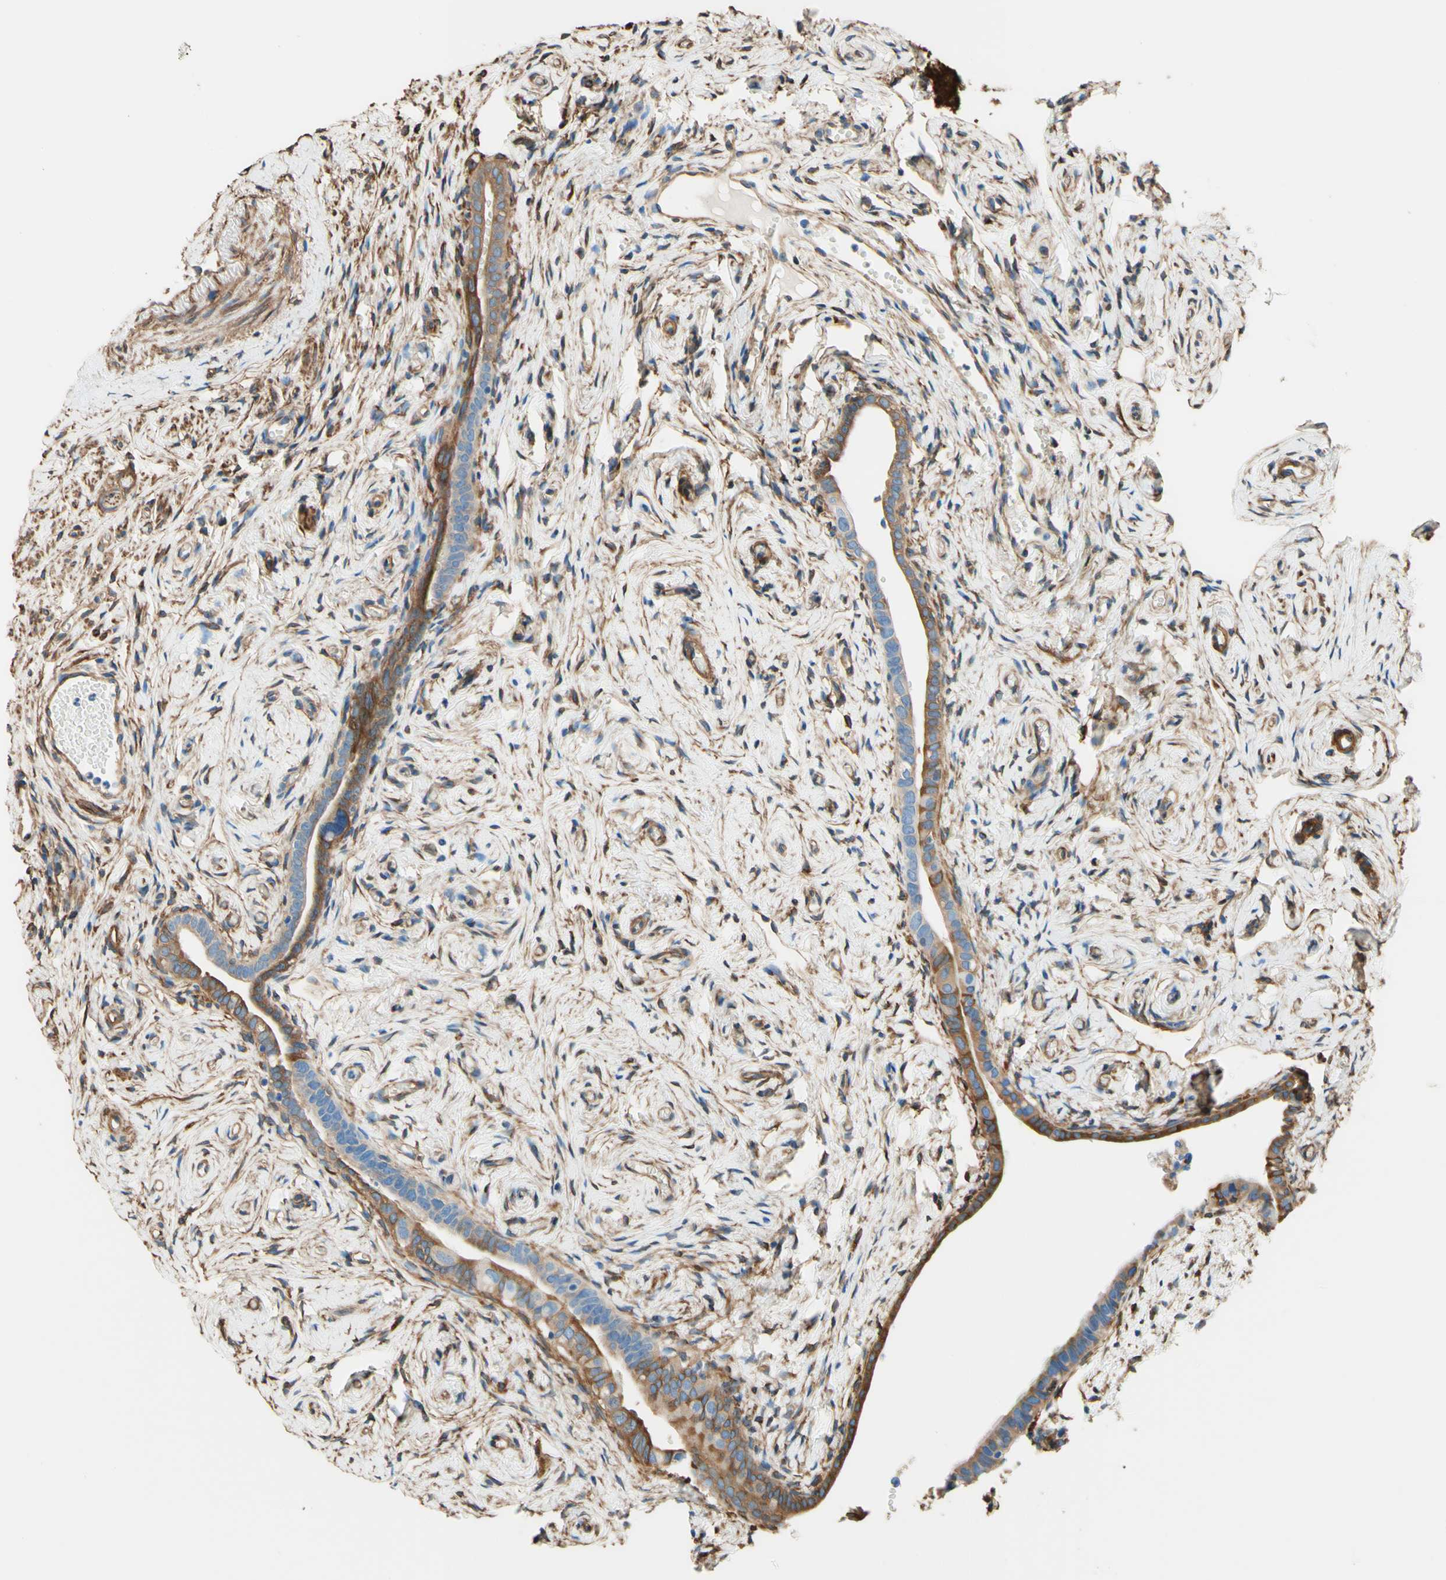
{"staining": {"intensity": "strong", "quantity": ">75%", "location": "cytoplasmic/membranous"}, "tissue": "fallopian tube", "cell_type": "Glandular cells", "image_type": "normal", "snomed": [{"axis": "morphology", "description": "Normal tissue, NOS"}, {"axis": "topography", "description": "Fallopian tube"}], "caption": "The histopathology image reveals staining of benign fallopian tube, revealing strong cytoplasmic/membranous protein positivity (brown color) within glandular cells.", "gene": "DPYSL3", "patient": {"sex": "female", "age": 71}}